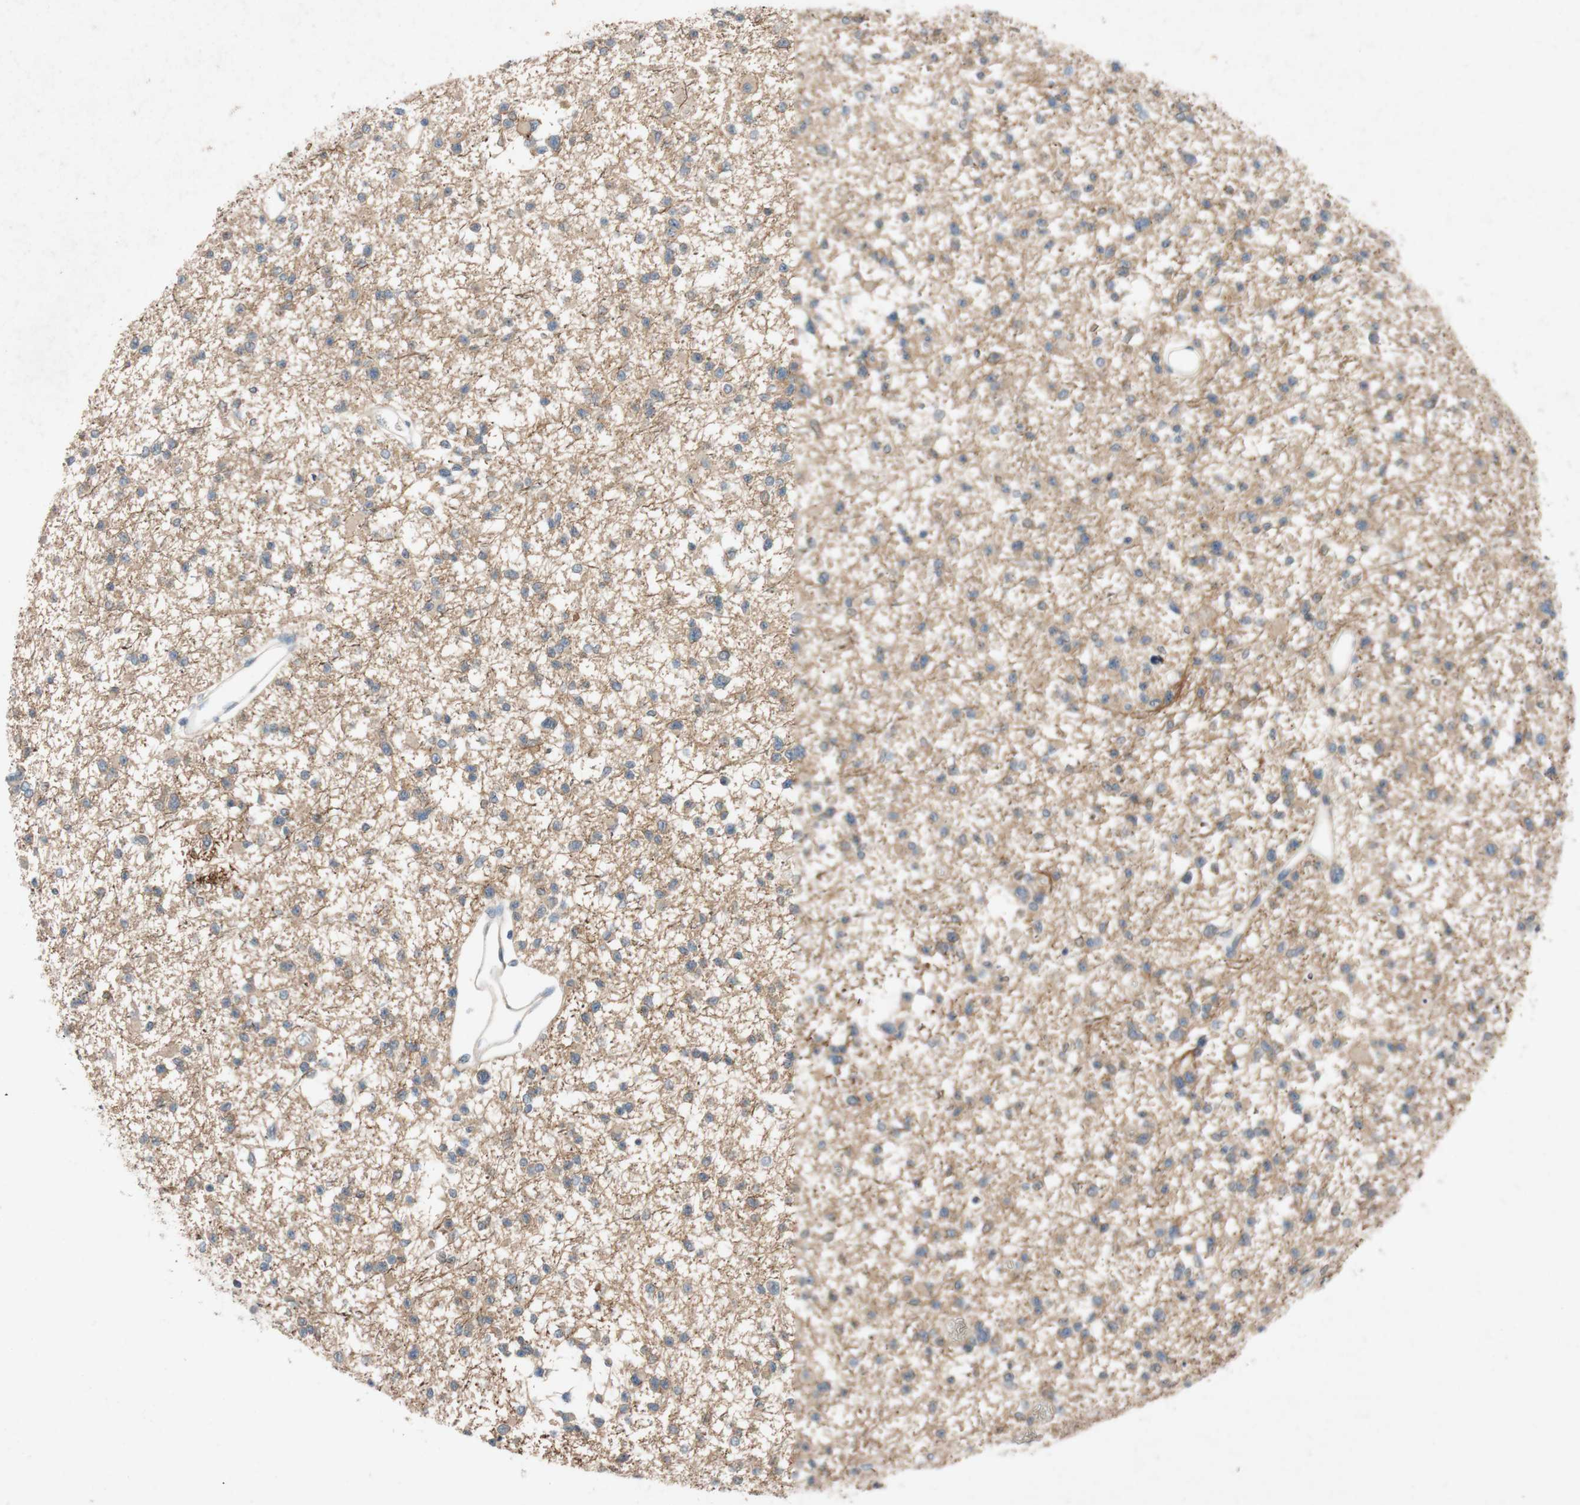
{"staining": {"intensity": "weak", "quantity": "25%-75%", "location": "cytoplasmic/membranous"}, "tissue": "glioma", "cell_type": "Tumor cells", "image_type": "cancer", "snomed": [{"axis": "morphology", "description": "Glioma, malignant, Low grade"}, {"axis": "topography", "description": "Brain"}], "caption": "Immunohistochemical staining of malignant low-grade glioma displays weak cytoplasmic/membranous protein positivity in about 25%-75% of tumor cells. (Brightfield microscopy of DAB IHC at high magnification).", "gene": "ADD2", "patient": {"sex": "female", "age": 22}}